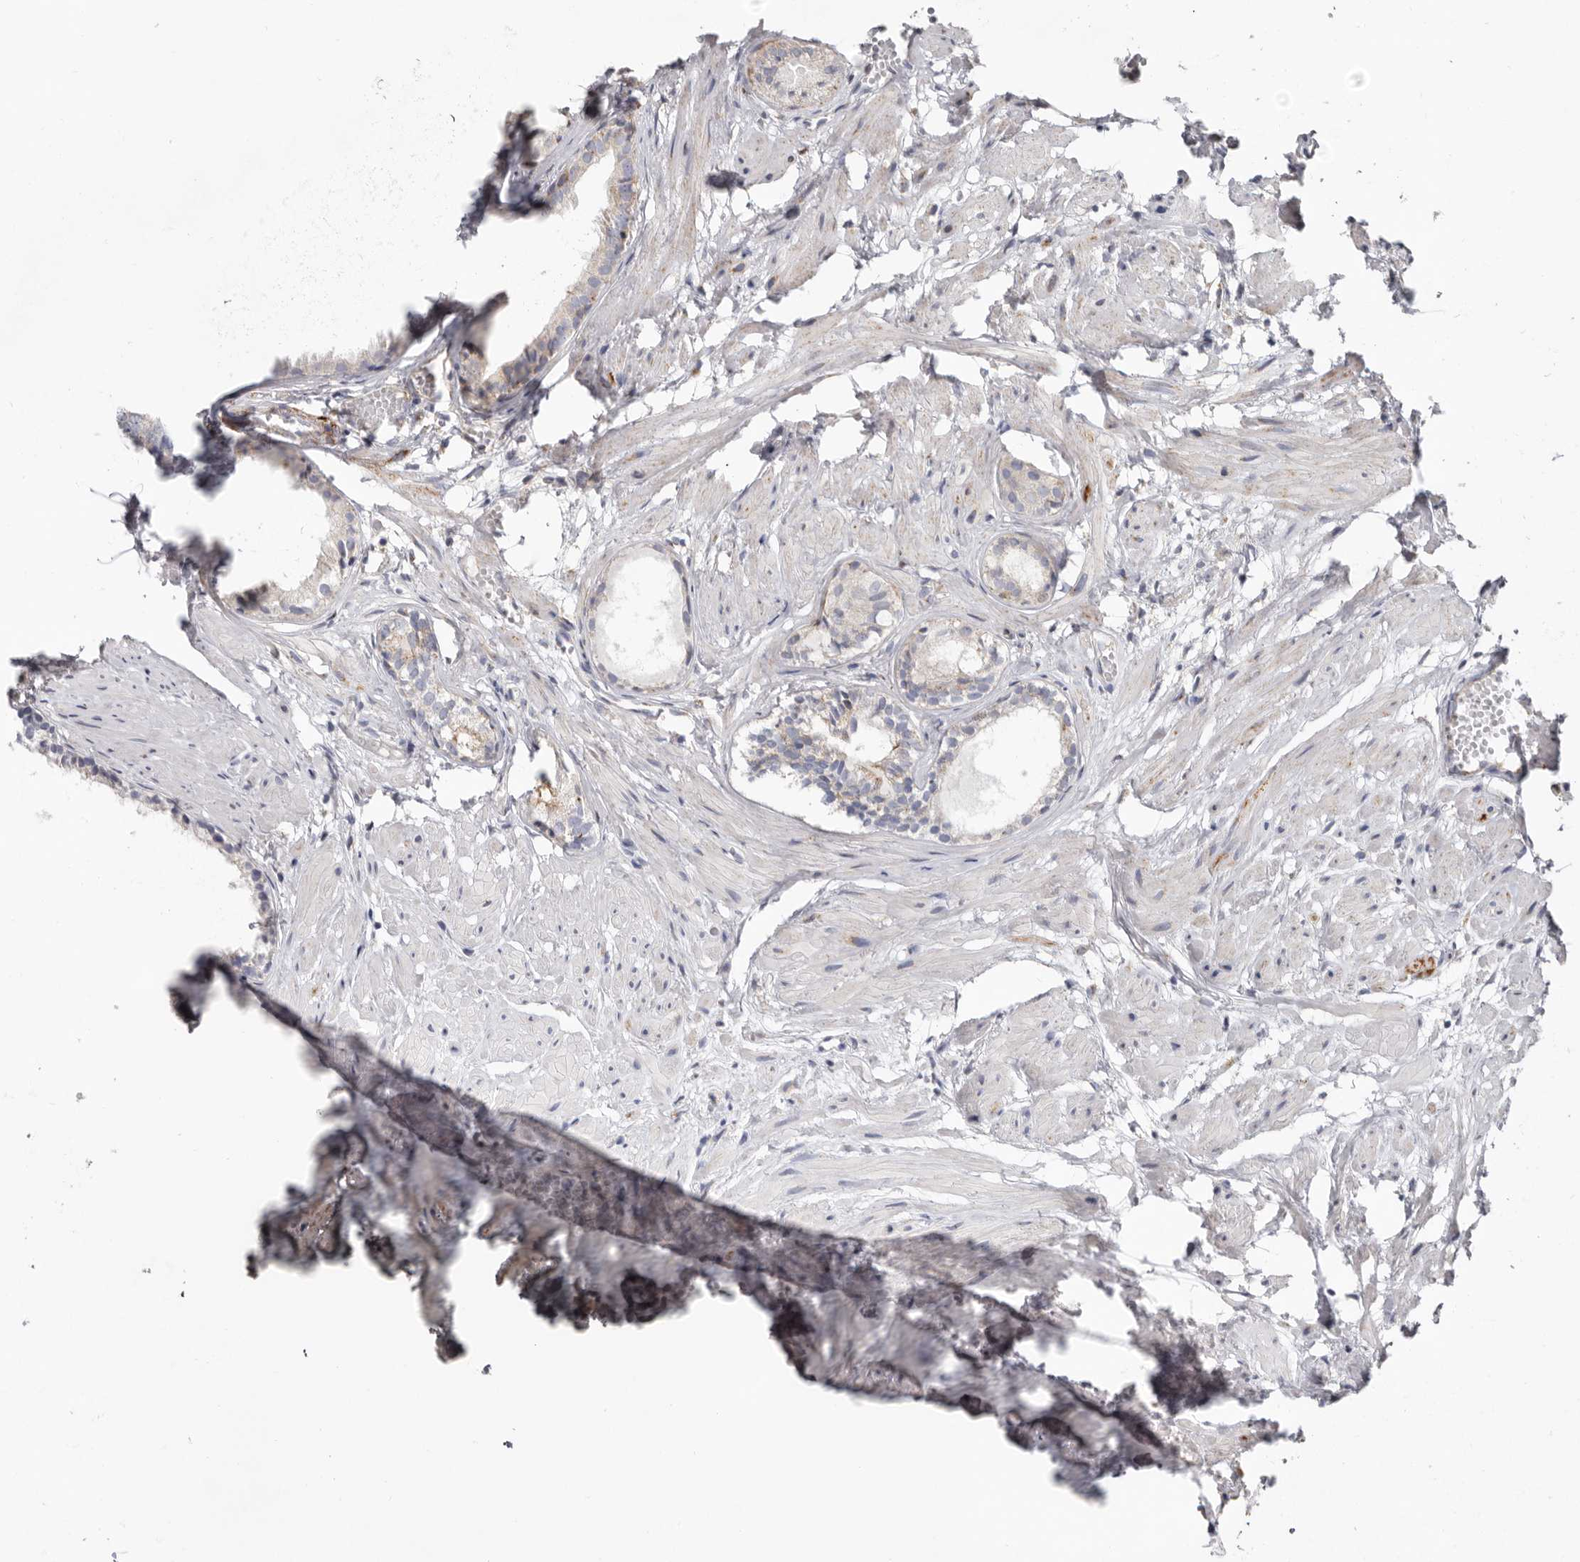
{"staining": {"intensity": "weak", "quantity": "<25%", "location": "cytoplasmic/membranous"}, "tissue": "prostate cancer", "cell_type": "Tumor cells", "image_type": "cancer", "snomed": [{"axis": "morphology", "description": "Adenocarcinoma, Low grade"}, {"axis": "topography", "description": "Prostate"}], "caption": "The image shows no staining of tumor cells in prostate low-grade adenocarcinoma.", "gene": "RSPO2", "patient": {"sex": "male", "age": 88}}